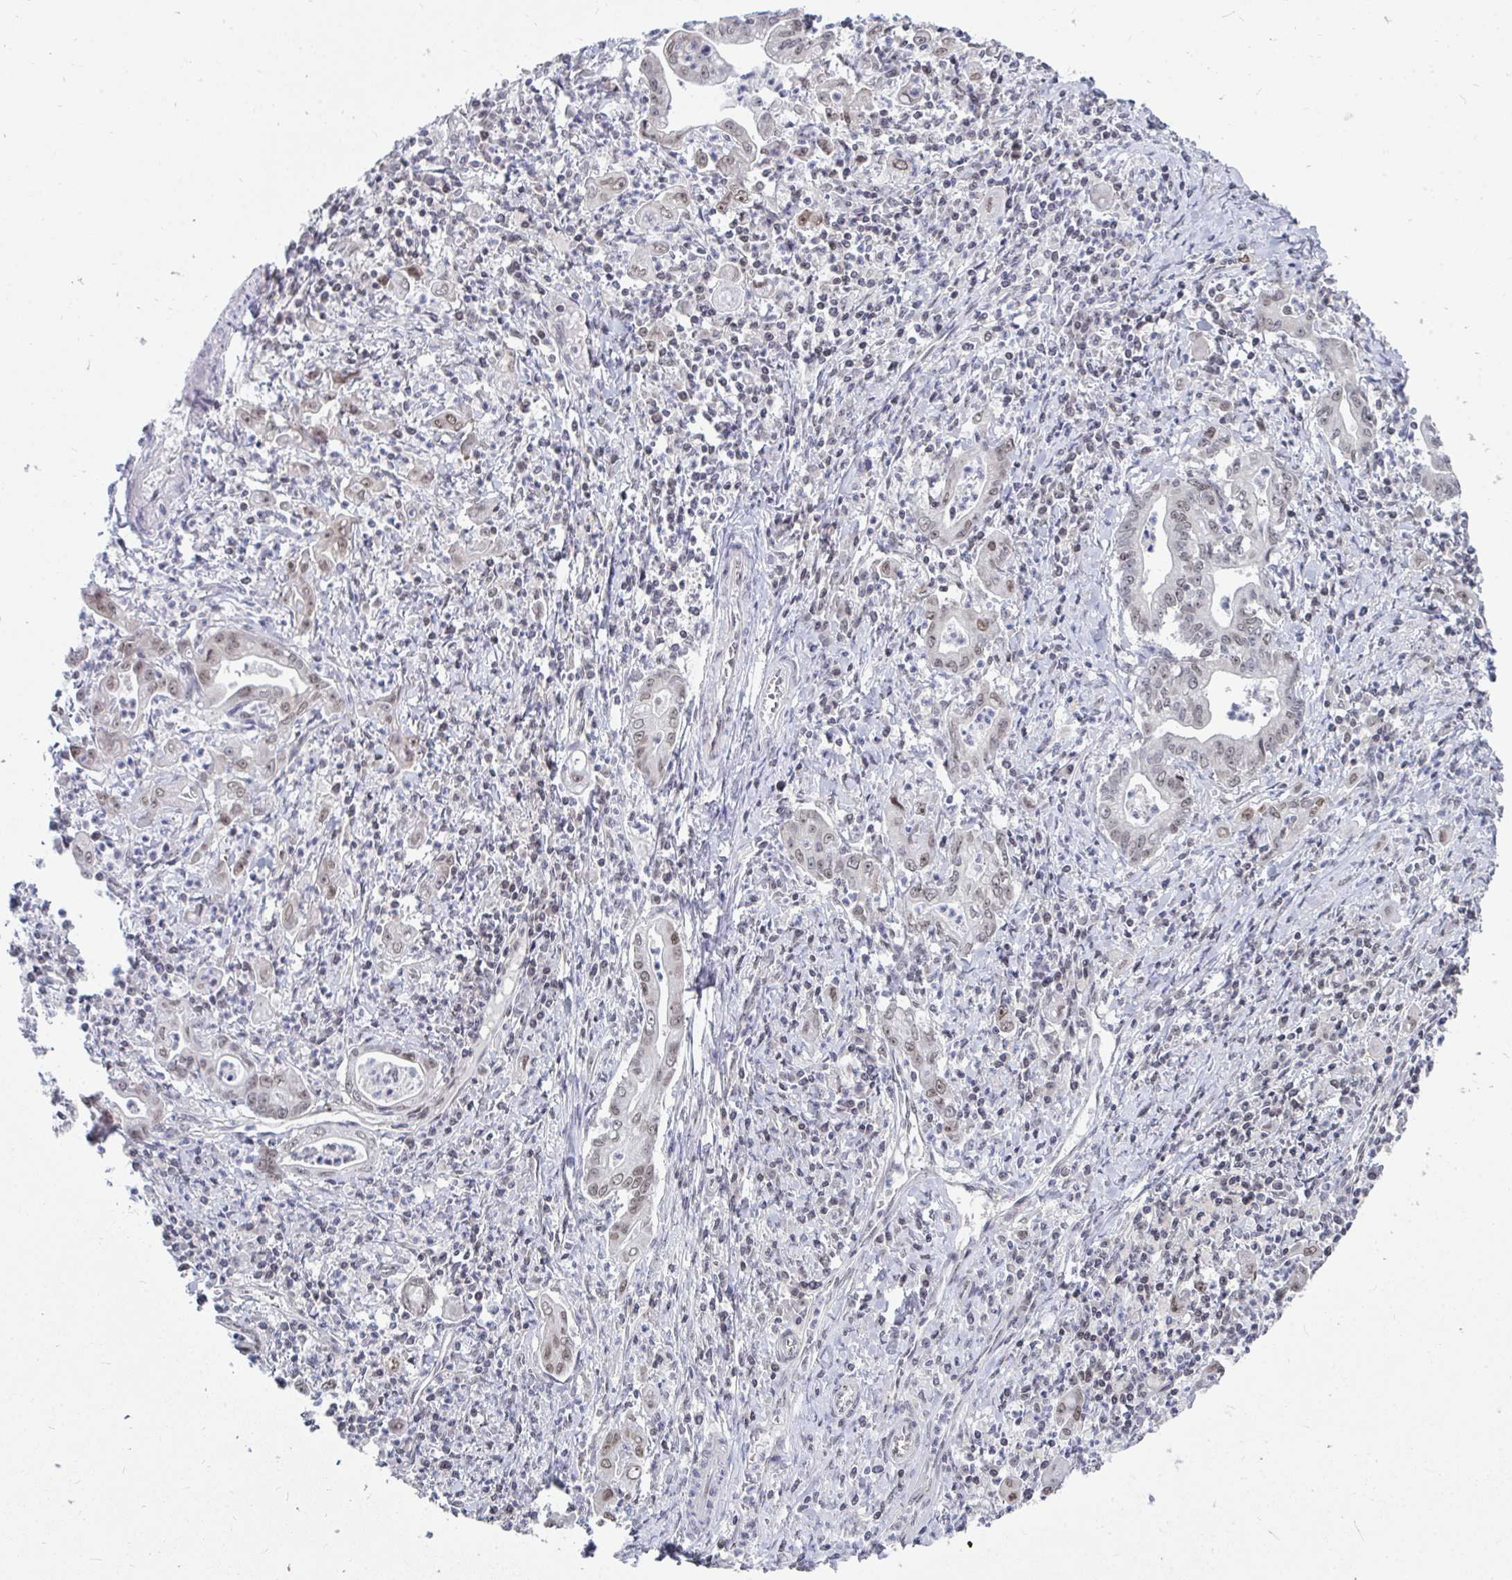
{"staining": {"intensity": "moderate", "quantity": "25%-75%", "location": "nuclear"}, "tissue": "stomach cancer", "cell_type": "Tumor cells", "image_type": "cancer", "snomed": [{"axis": "morphology", "description": "Adenocarcinoma, NOS"}, {"axis": "topography", "description": "Stomach, upper"}], "caption": "IHC histopathology image of stomach cancer (adenocarcinoma) stained for a protein (brown), which displays medium levels of moderate nuclear expression in approximately 25%-75% of tumor cells.", "gene": "TRIP12", "patient": {"sex": "female", "age": 79}}